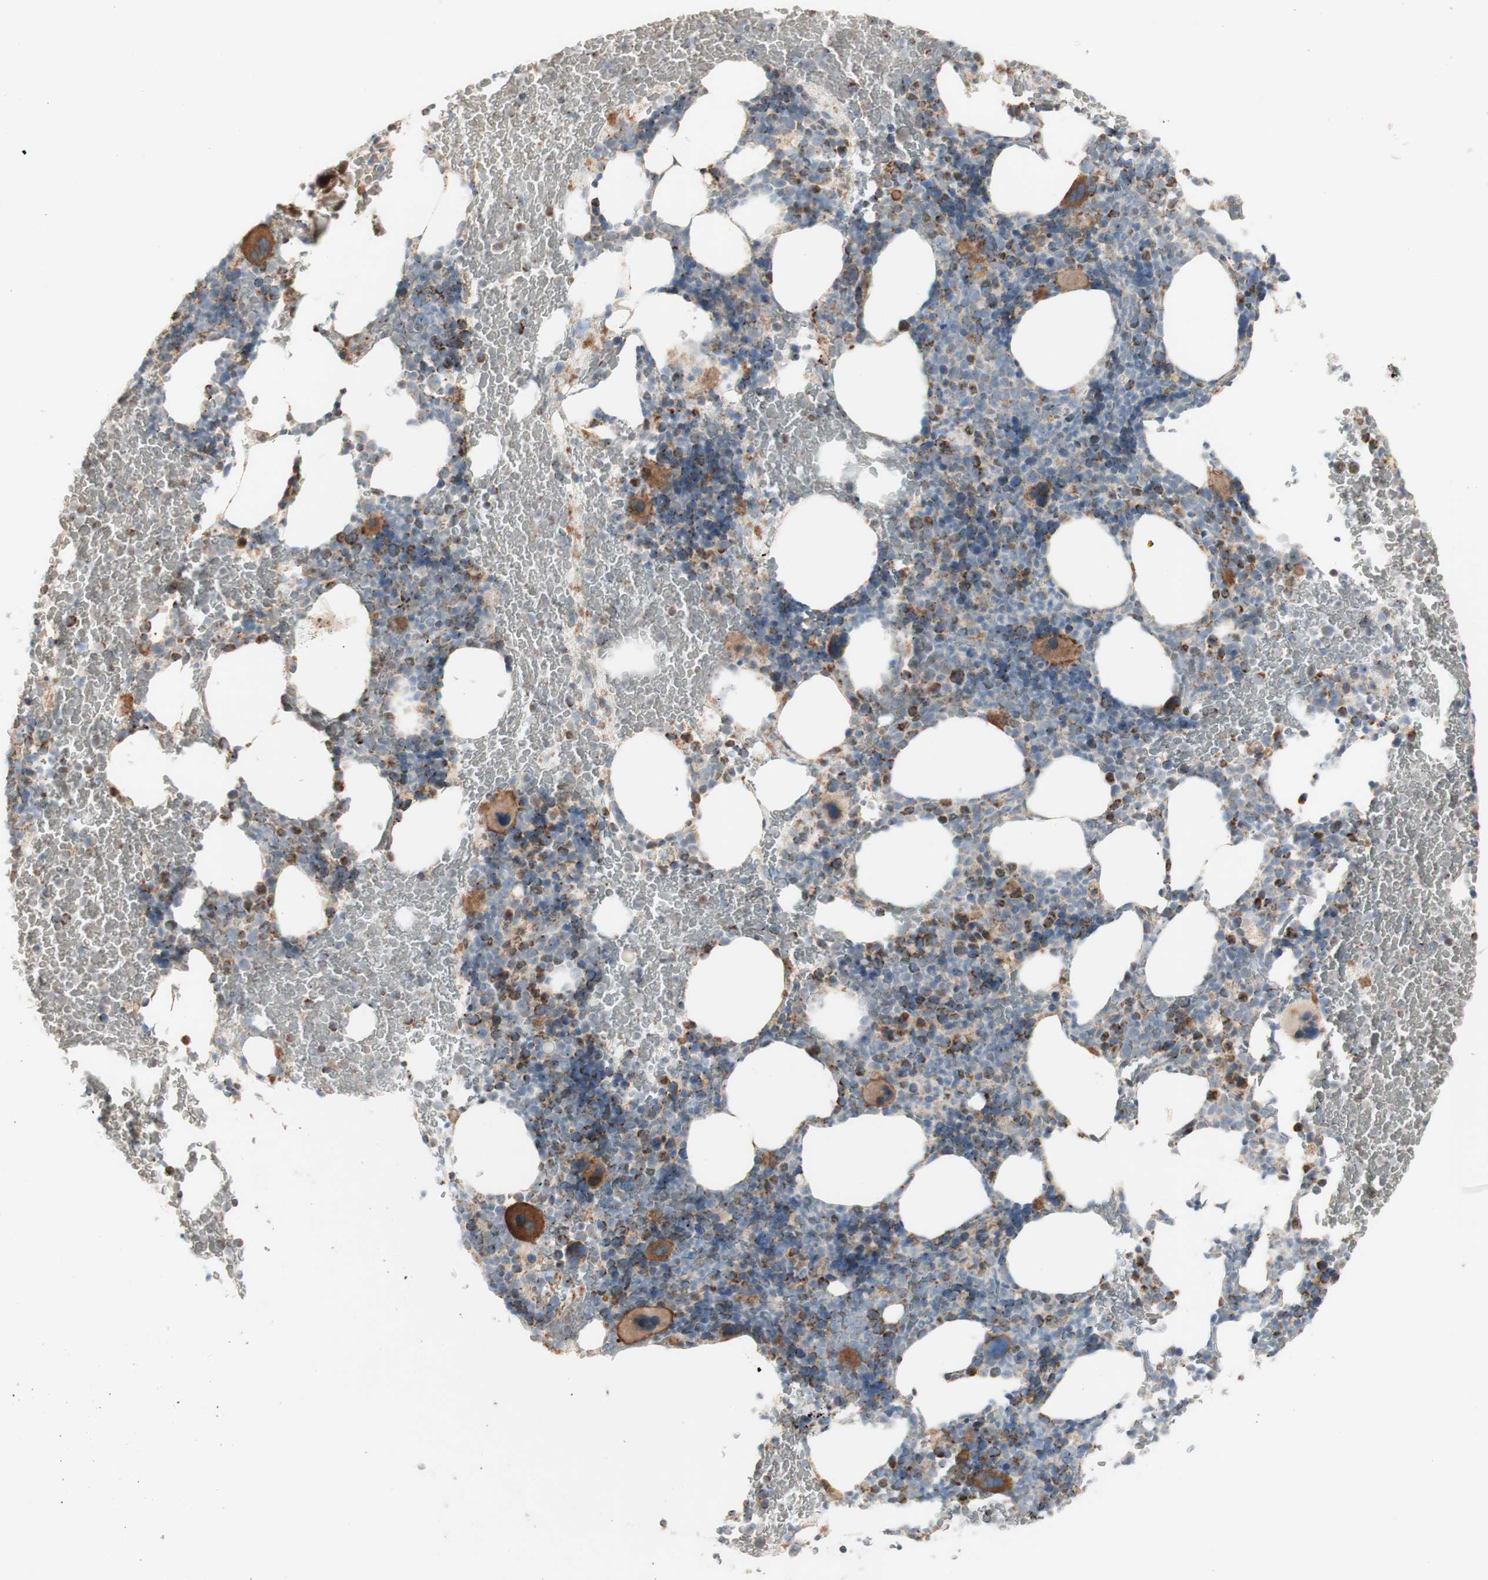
{"staining": {"intensity": "strong", "quantity": "25%-75%", "location": "cytoplasmic/membranous"}, "tissue": "bone marrow", "cell_type": "Hematopoietic cells", "image_type": "normal", "snomed": [{"axis": "morphology", "description": "Normal tissue, NOS"}, {"axis": "morphology", "description": "Inflammation, NOS"}, {"axis": "topography", "description": "Bone marrow"}], "caption": "DAB (3,3'-diaminobenzidine) immunohistochemical staining of unremarkable human bone marrow exhibits strong cytoplasmic/membranous protein positivity in about 25%-75% of hematopoietic cells.", "gene": "LETM1", "patient": {"sex": "male", "age": 72}}